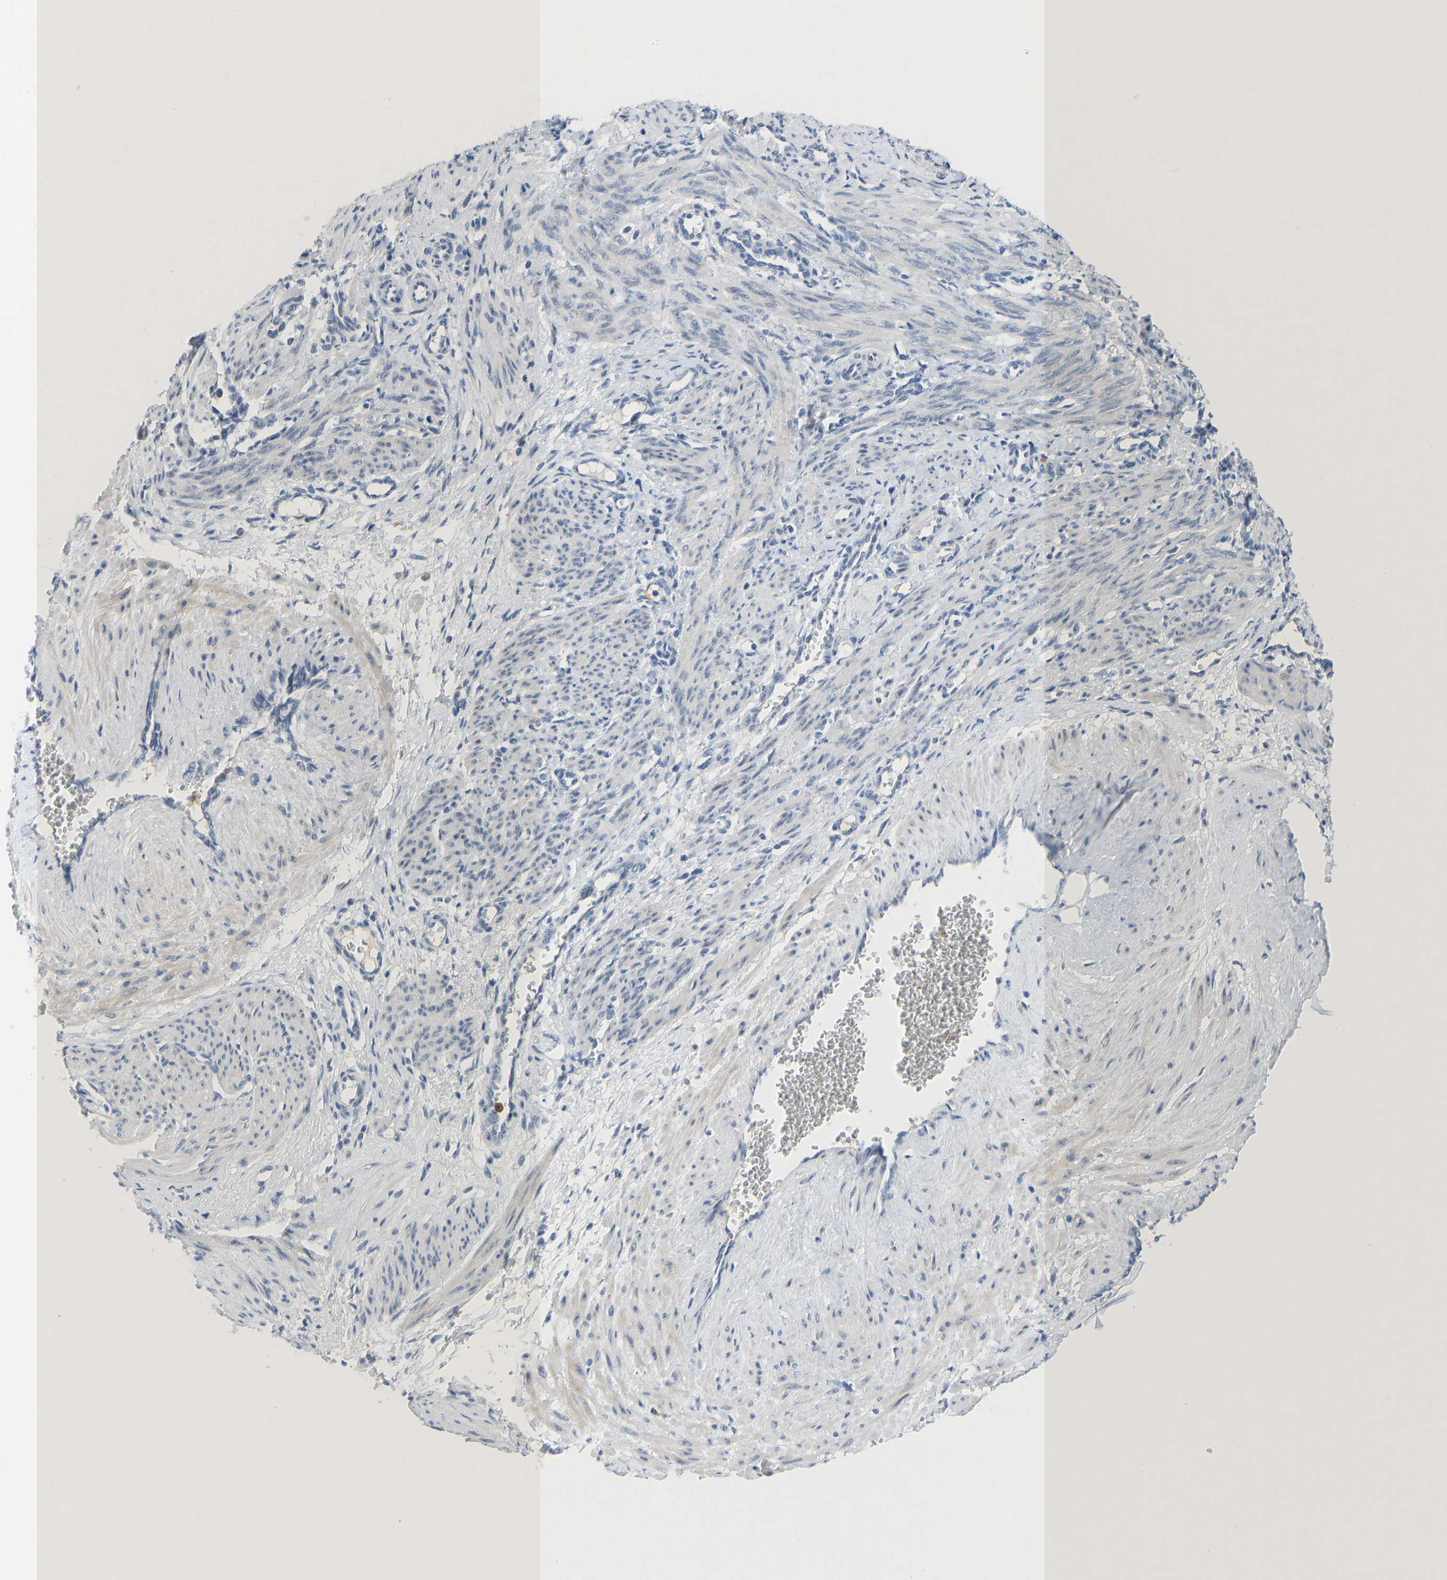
{"staining": {"intensity": "negative", "quantity": "none", "location": "none"}, "tissue": "smooth muscle", "cell_type": "Smooth muscle cells", "image_type": "normal", "snomed": [{"axis": "morphology", "description": "Normal tissue, NOS"}, {"axis": "topography", "description": "Endometrium"}], "caption": "Unremarkable smooth muscle was stained to show a protein in brown. There is no significant staining in smooth muscle cells.", "gene": "TXNDC2", "patient": {"sex": "female", "age": 33}}